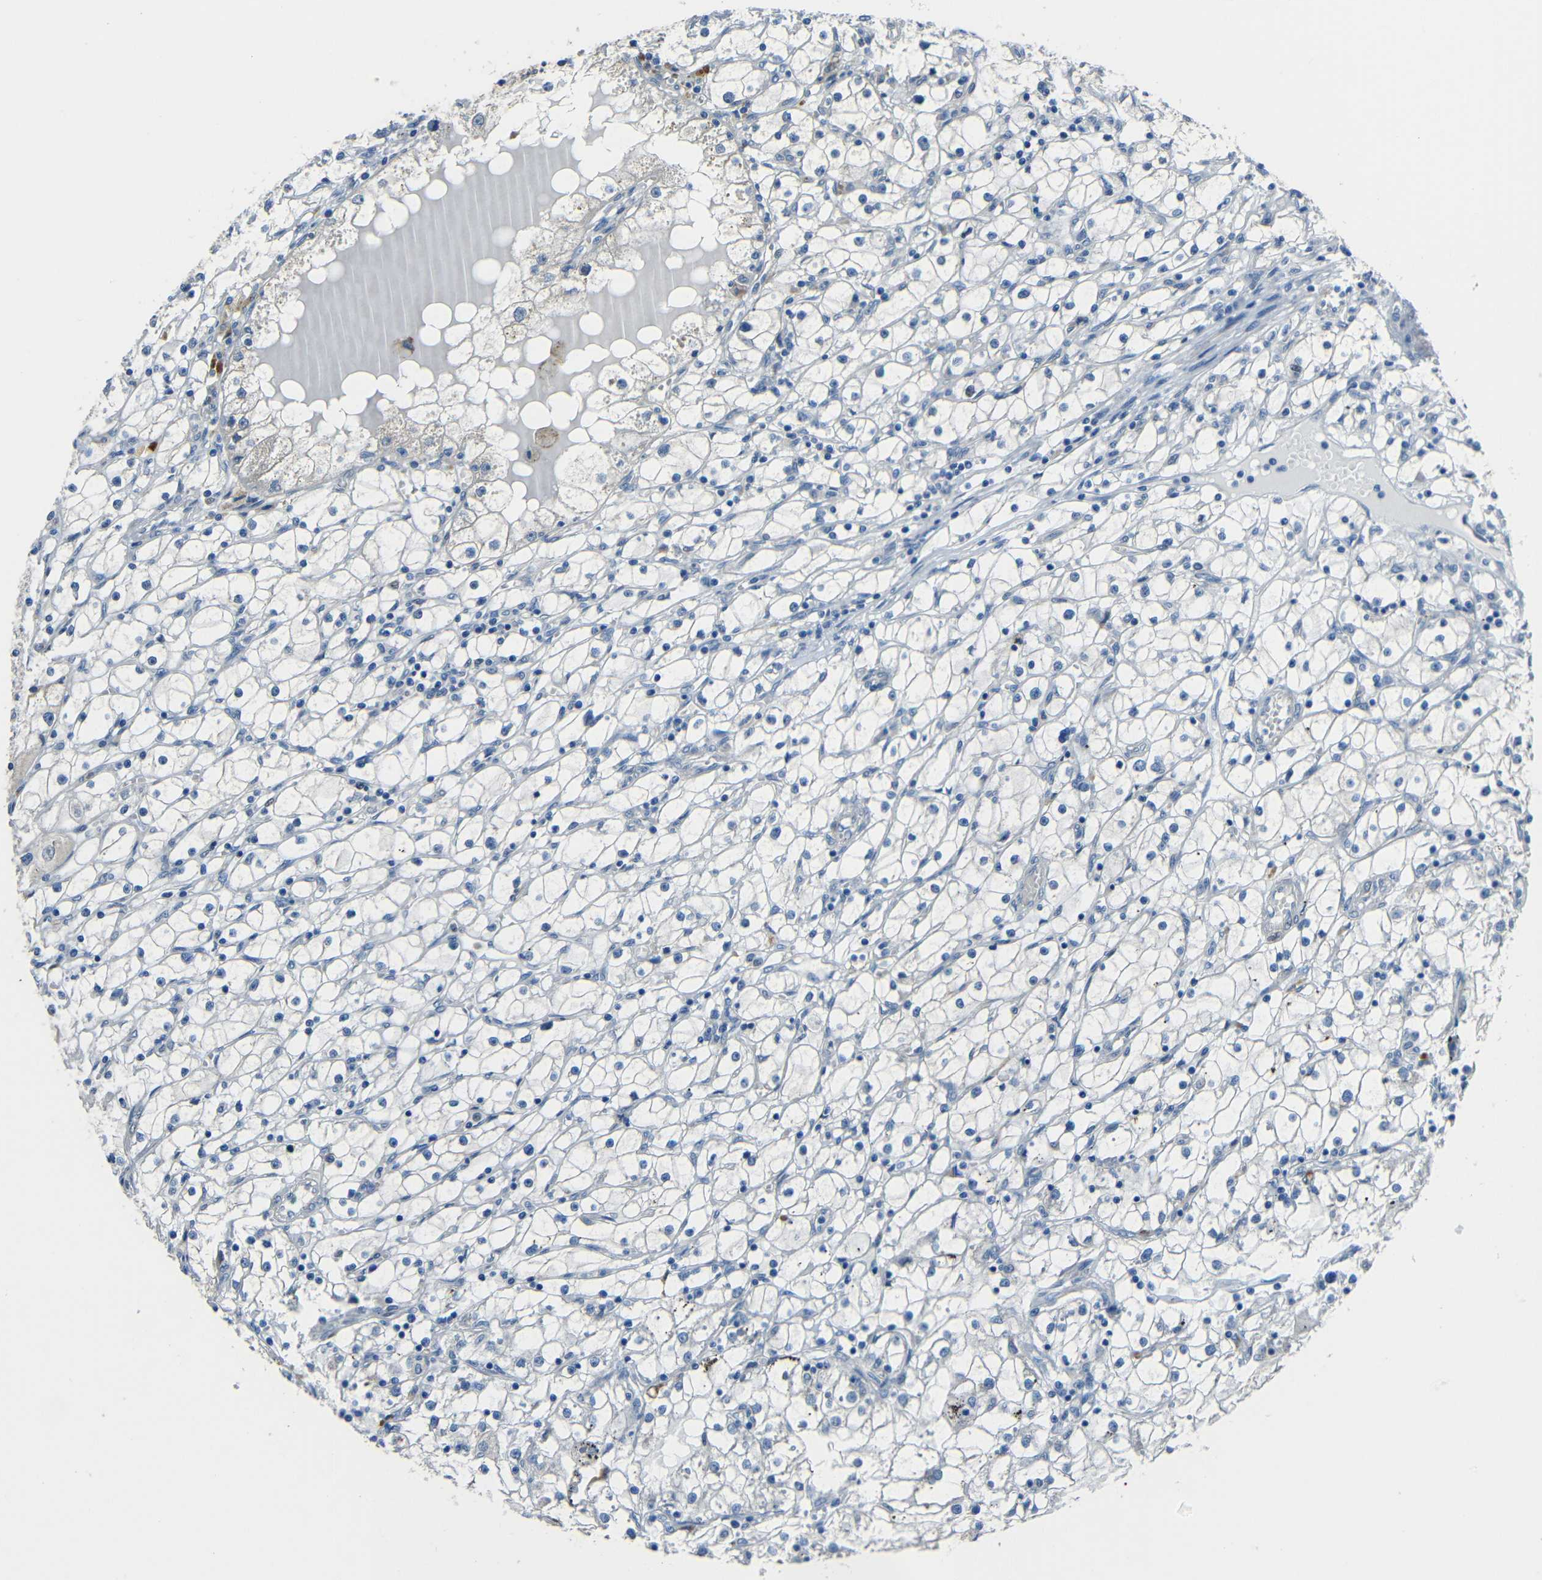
{"staining": {"intensity": "negative", "quantity": "none", "location": "none"}, "tissue": "renal cancer", "cell_type": "Tumor cells", "image_type": "cancer", "snomed": [{"axis": "morphology", "description": "Adenocarcinoma, NOS"}, {"axis": "topography", "description": "Kidney"}], "caption": "High power microscopy micrograph of an immunohistochemistry (IHC) image of adenocarcinoma (renal), revealing no significant staining in tumor cells. (Stains: DAB immunohistochemistry with hematoxylin counter stain, Microscopy: brightfield microscopy at high magnification).", "gene": "STBD1", "patient": {"sex": "male", "age": 56}}